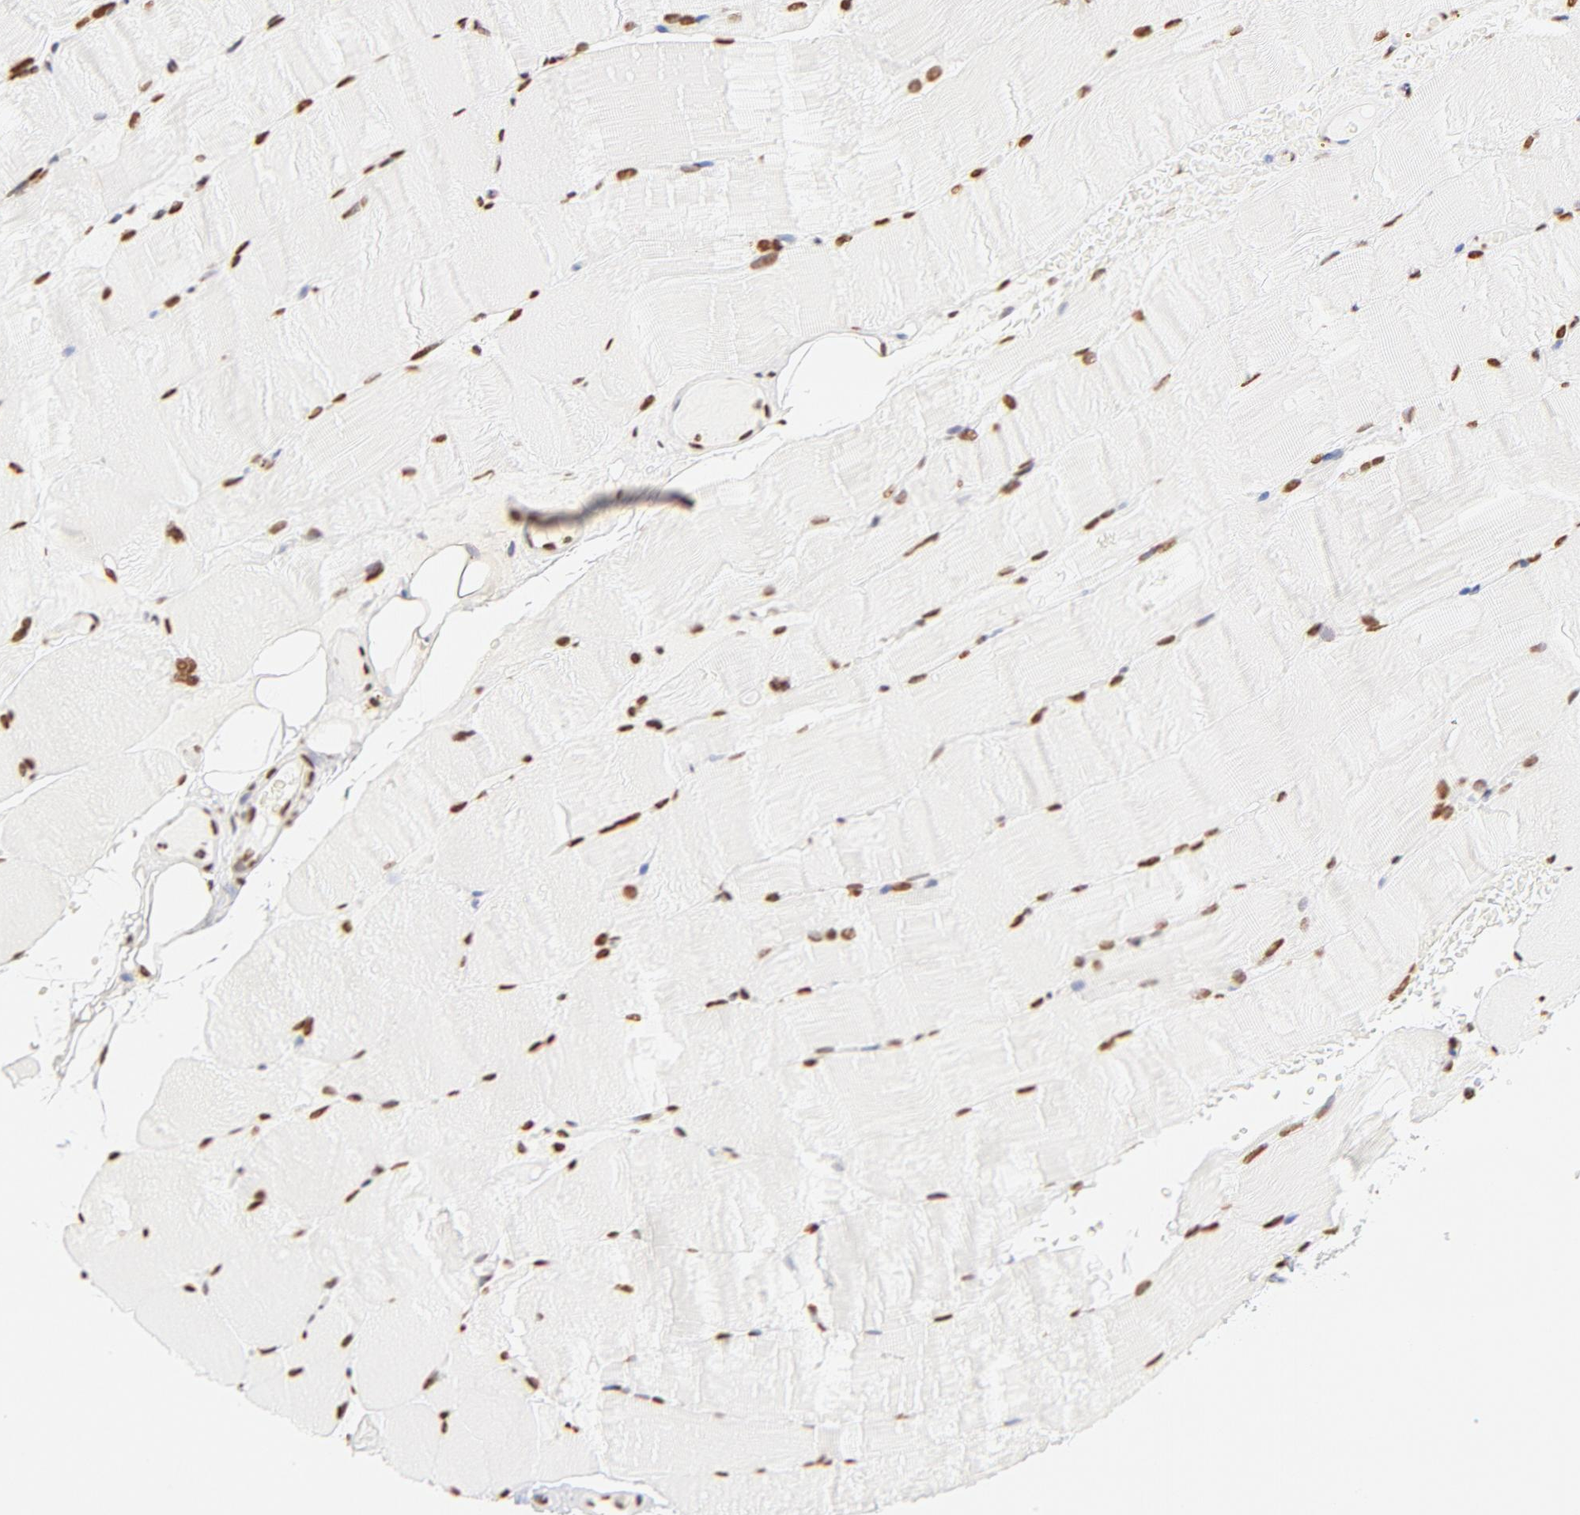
{"staining": {"intensity": "strong", "quantity": "25%-75%", "location": "nuclear"}, "tissue": "skeletal muscle", "cell_type": "Myocytes", "image_type": "normal", "snomed": [{"axis": "morphology", "description": "Normal tissue, NOS"}, {"axis": "topography", "description": "Skeletal muscle"}], "caption": "Strong nuclear staining for a protein is identified in about 25%-75% of myocytes of normal skeletal muscle using immunohistochemistry (IHC).", "gene": "ZNF540", "patient": {"sex": "female", "age": 37}}